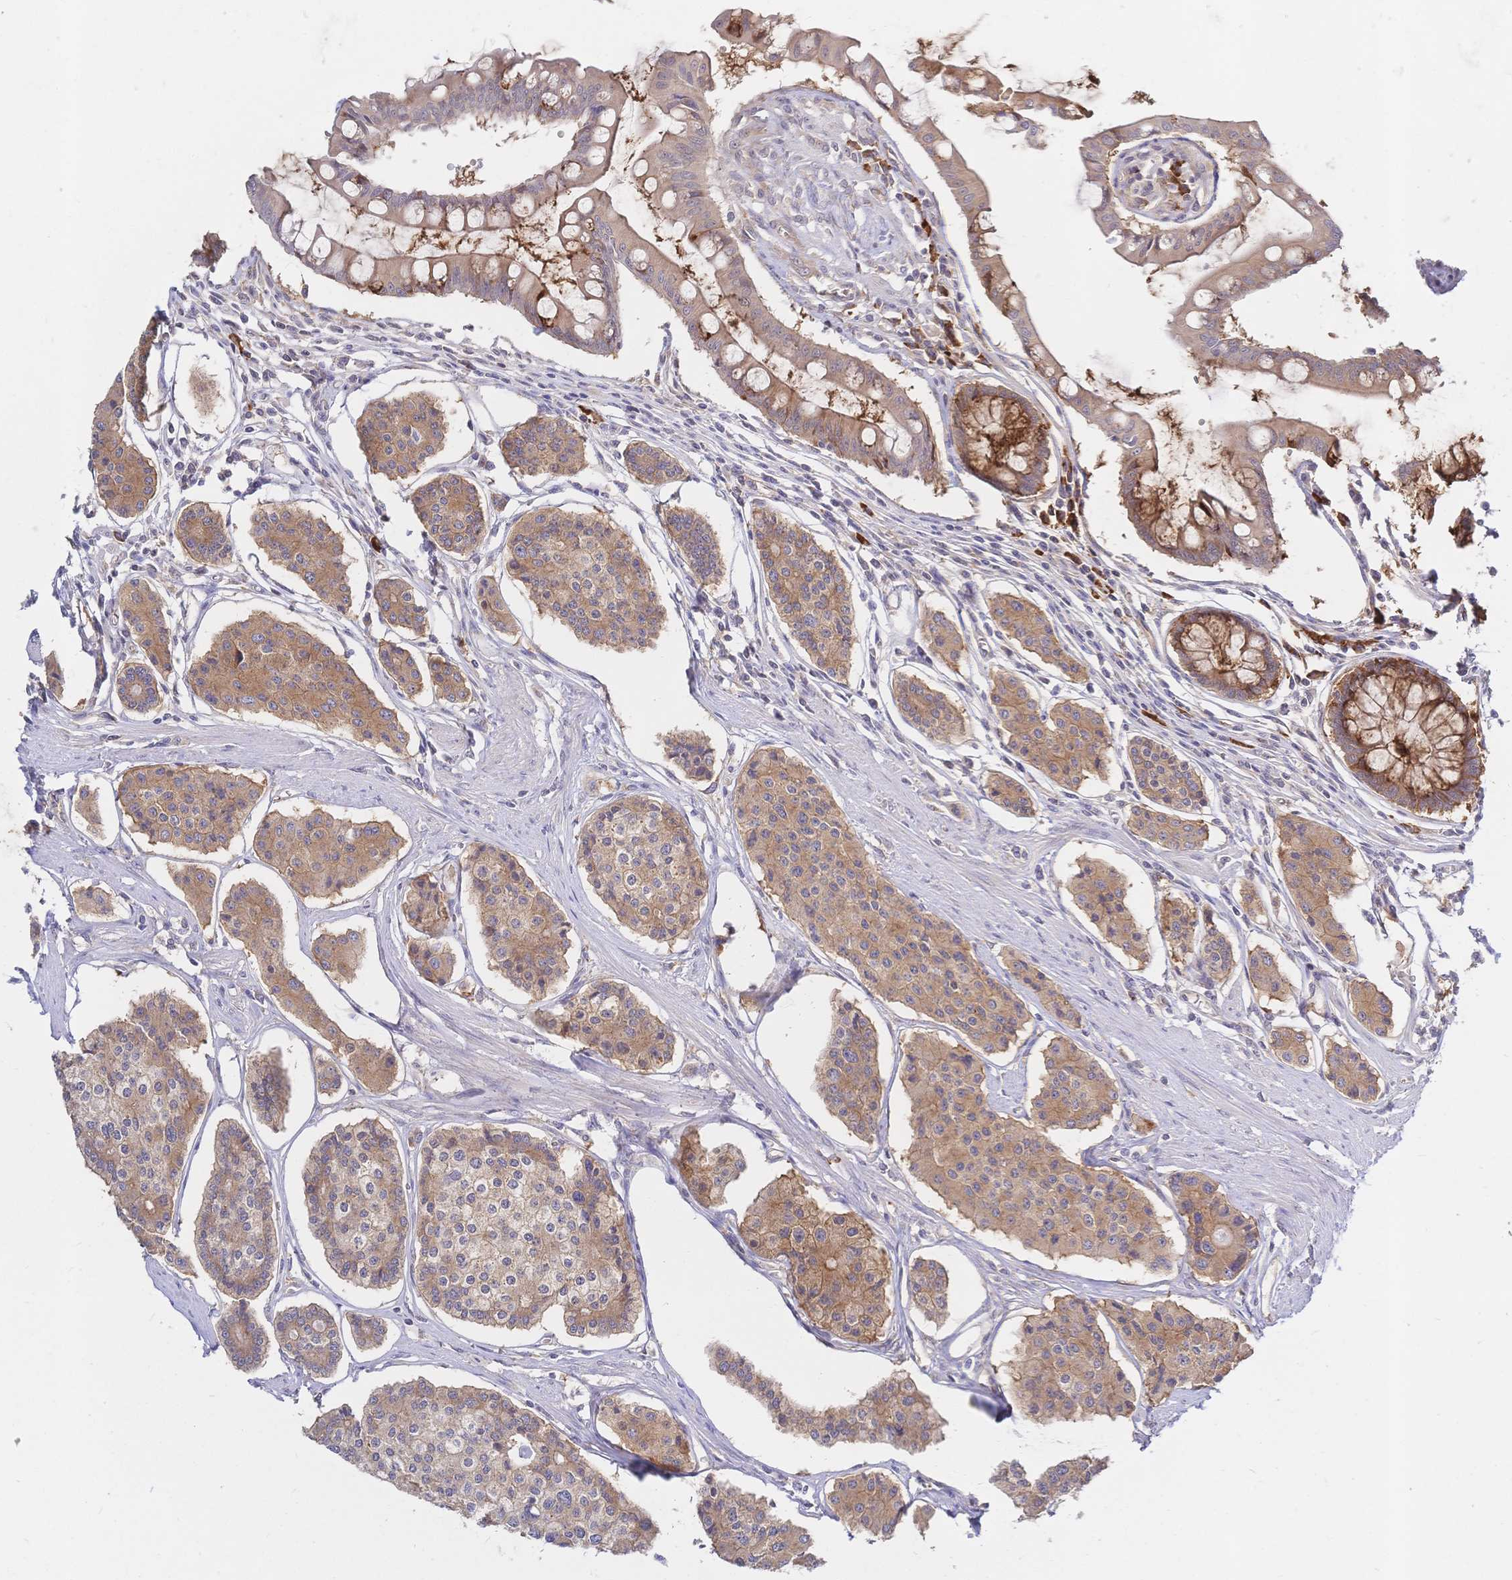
{"staining": {"intensity": "moderate", "quantity": ">75%", "location": "cytoplasmic/membranous"}, "tissue": "carcinoid", "cell_type": "Tumor cells", "image_type": "cancer", "snomed": [{"axis": "morphology", "description": "Carcinoid, malignant, NOS"}, {"axis": "topography", "description": "Small intestine"}], "caption": "Carcinoid stained with DAB (3,3'-diaminobenzidine) immunohistochemistry (IHC) demonstrates medium levels of moderate cytoplasmic/membranous staining in approximately >75% of tumor cells.", "gene": "LMO4", "patient": {"sex": "female", "age": 65}}